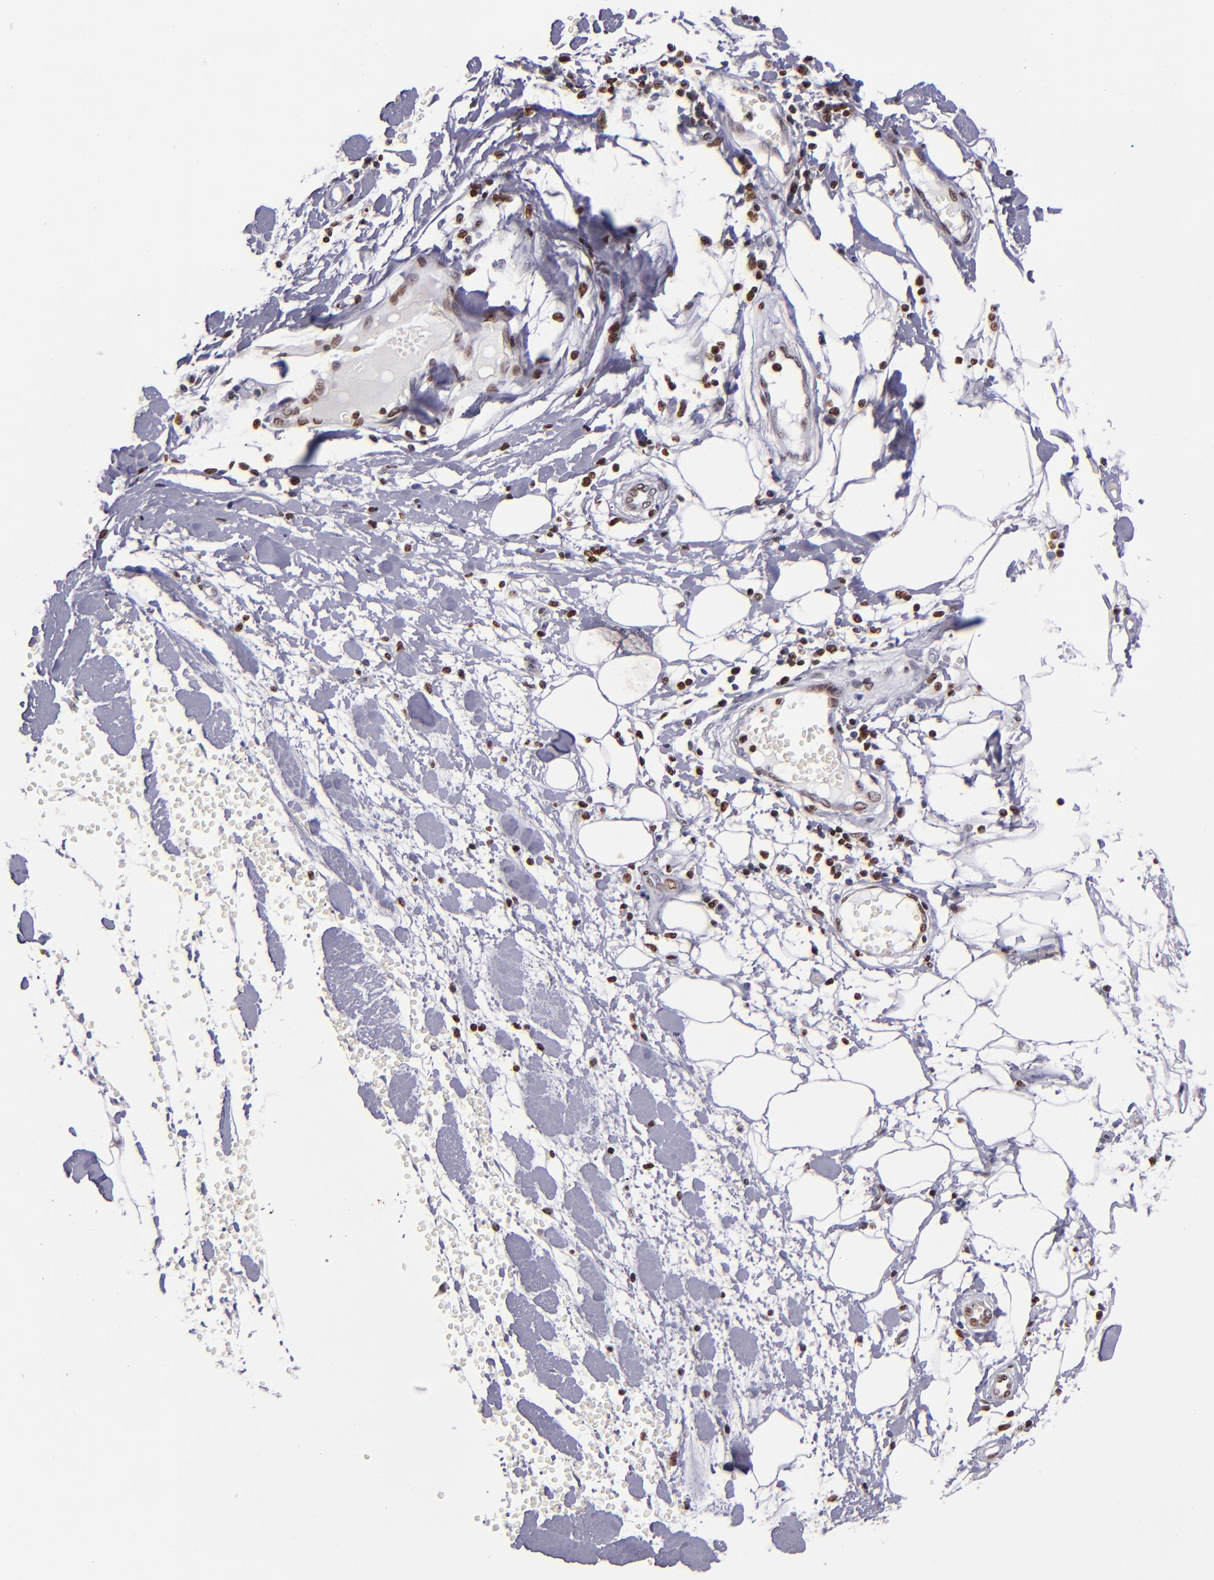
{"staining": {"intensity": "moderate", "quantity": "25%-75%", "location": "nuclear"}, "tissue": "melanoma", "cell_type": "Tumor cells", "image_type": "cancer", "snomed": [{"axis": "morphology", "description": "Malignant melanoma, Metastatic site"}, {"axis": "topography", "description": "Soft tissue"}], "caption": "Immunohistochemistry staining of malignant melanoma (metastatic site), which shows medium levels of moderate nuclear positivity in approximately 25%-75% of tumor cells indicating moderate nuclear protein positivity. The staining was performed using DAB (3,3'-diaminobenzidine) (brown) for protein detection and nuclei were counterstained in hematoxylin (blue).", "gene": "CDKL5", "patient": {"sex": "male", "age": 41}}